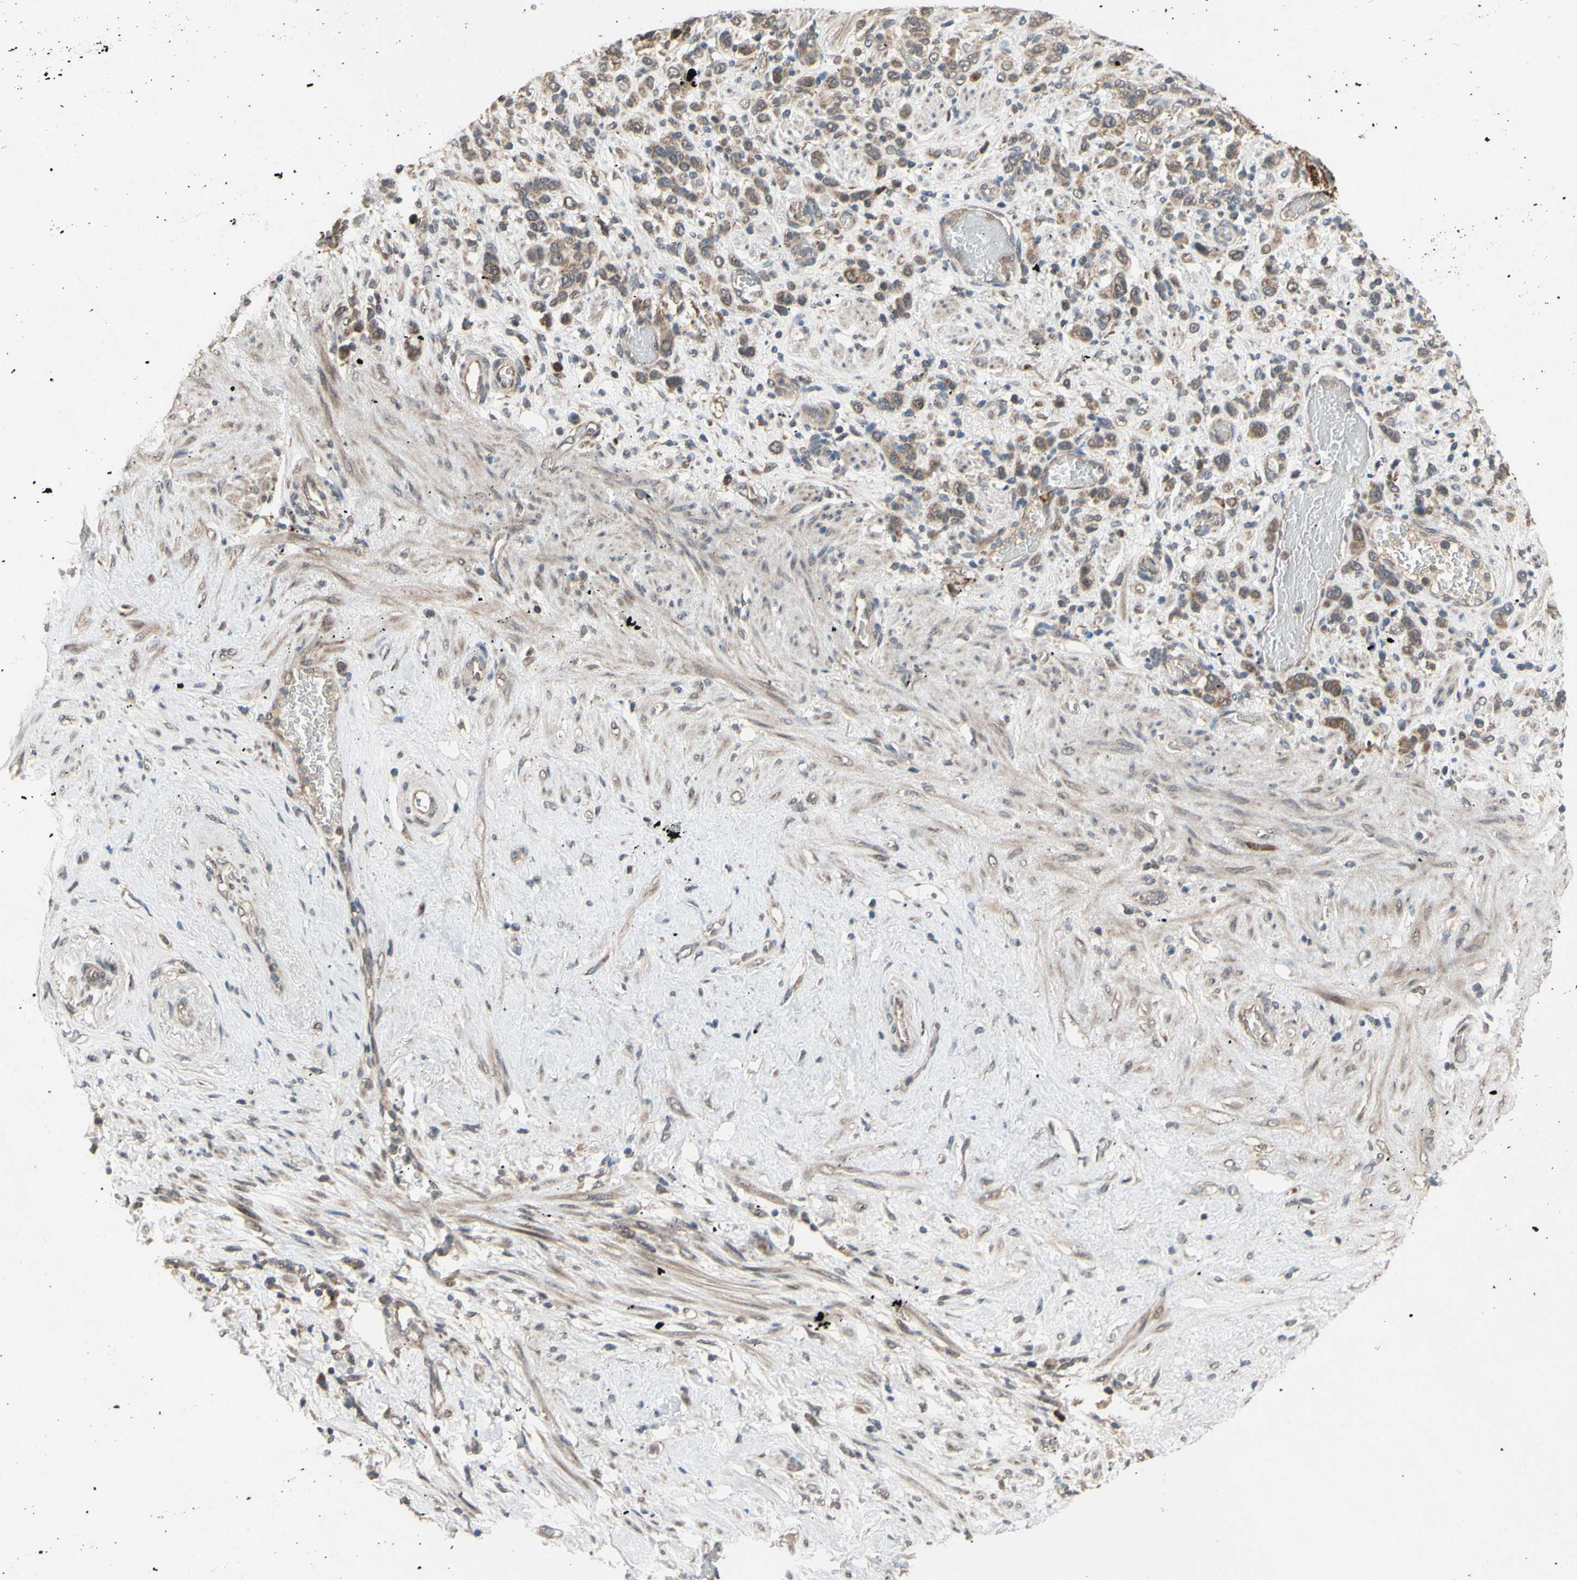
{"staining": {"intensity": "moderate", "quantity": ">75%", "location": "cytoplasmic/membranous"}, "tissue": "stomach cancer", "cell_type": "Tumor cells", "image_type": "cancer", "snomed": [{"axis": "morphology", "description": "Adenocarcinoma, NOS"}, {"axis": "morphology", "description": "Adenocarcinoma, High grade"}, {"axis": "topography", "description": "Stomach, upper"}, {"axis": "topography", "description": "Stomach, lower"}], "caption": "Stomach cancer was stained to show a protein in brown. There is medium levels of moderate cytoplasmic/membranous staining in approximately >75% of tumor cells.", "gene": "CD164", "patient": {"sex": "female", "age": 65}}